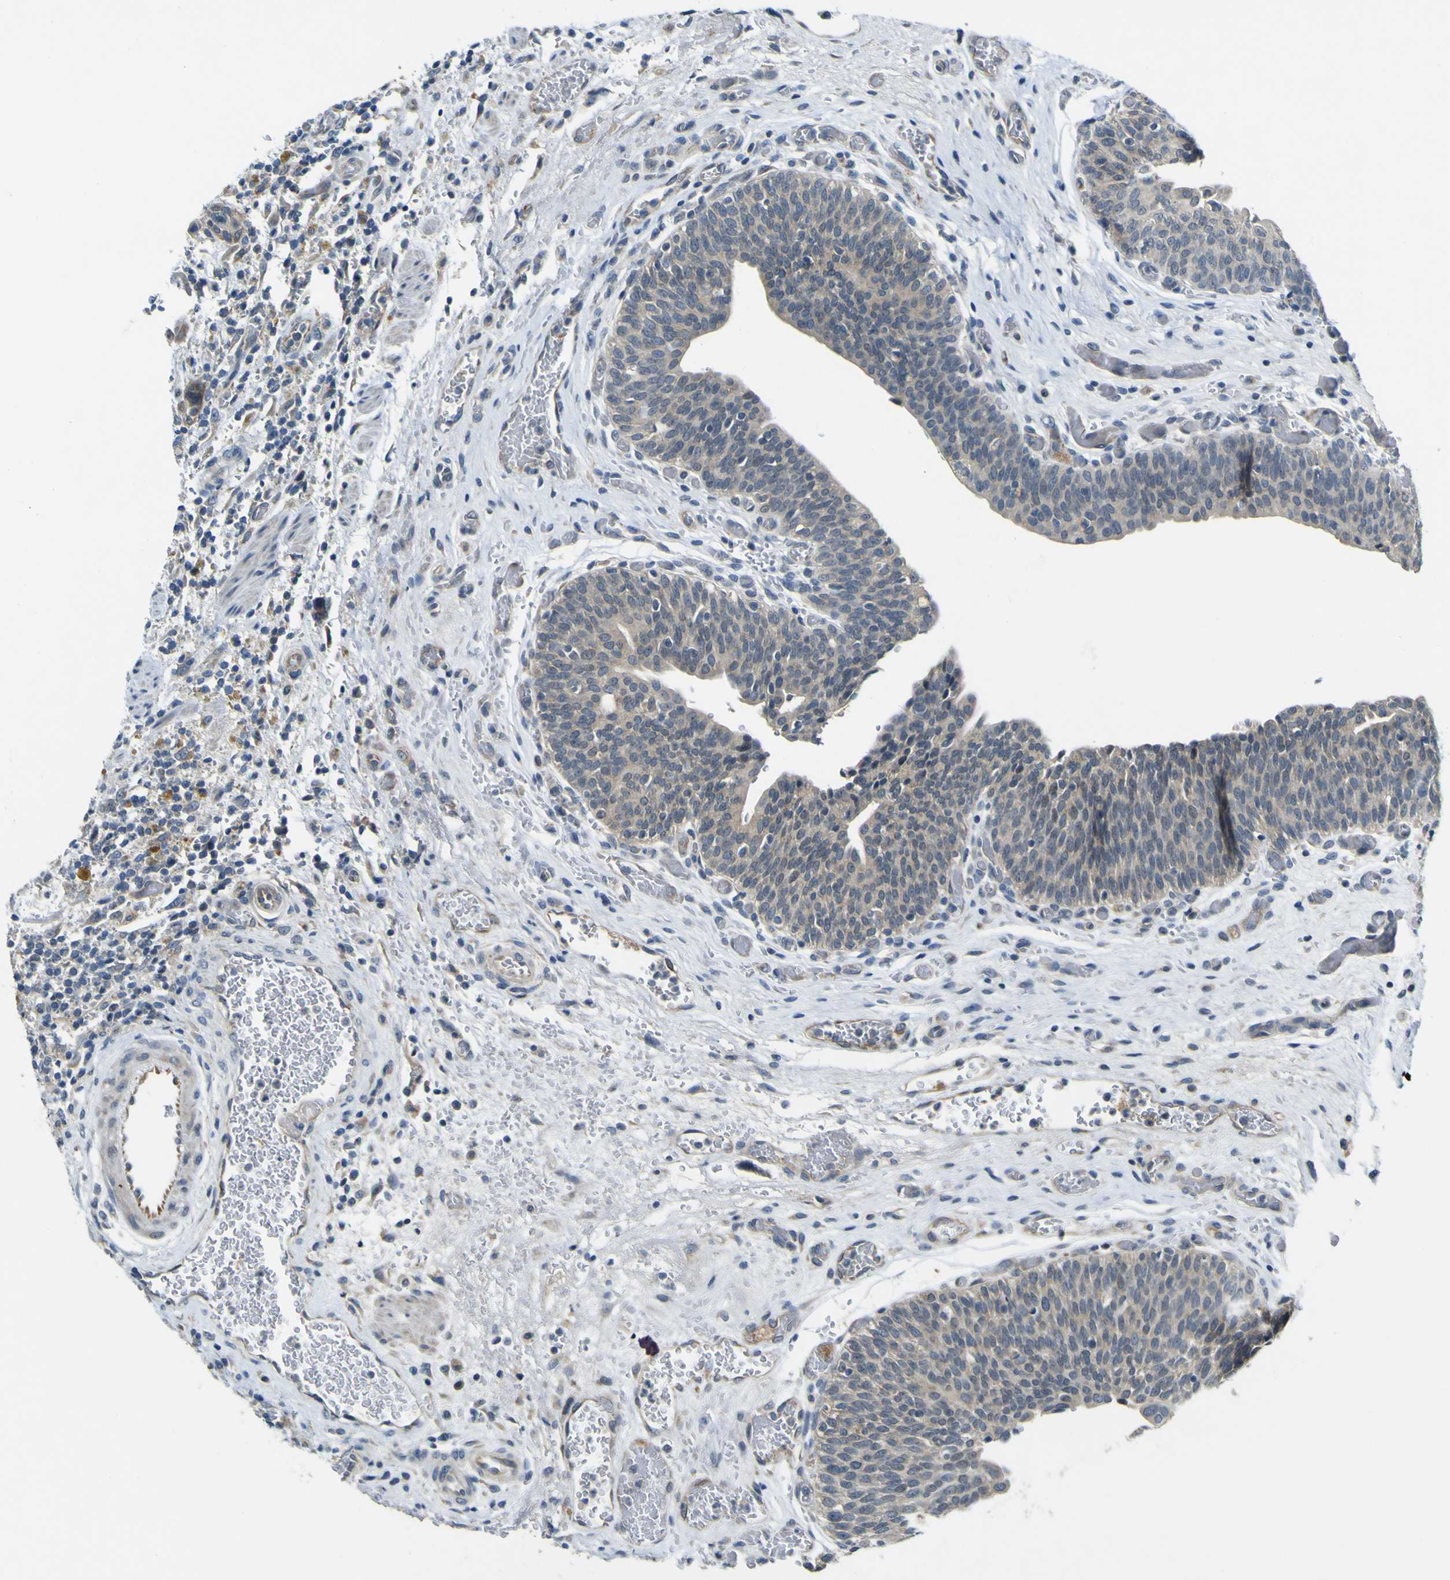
{"staining": {"intensity": "weak", "quantity": "25%-75%", "location": "cytoplasmic/membranous"}, "tissue": "urothelial cancer", "cell_type": "Tumor cells", "image_type": "cancer", "snomed": [{"axis": "morphology", "description": "Urothelial carcinoma, High grade"}, {"axis": "topography", "description": "Urinary bladder"}], "caption": "A brown stain labels weak cytoplasmic/membranous positivity of a protein in human high-grade urothelial carcinoma tumor cells. Nuclei are stained in blue.", "gene": "LDLR", "patient": {"sex": "male", "age": 35}}